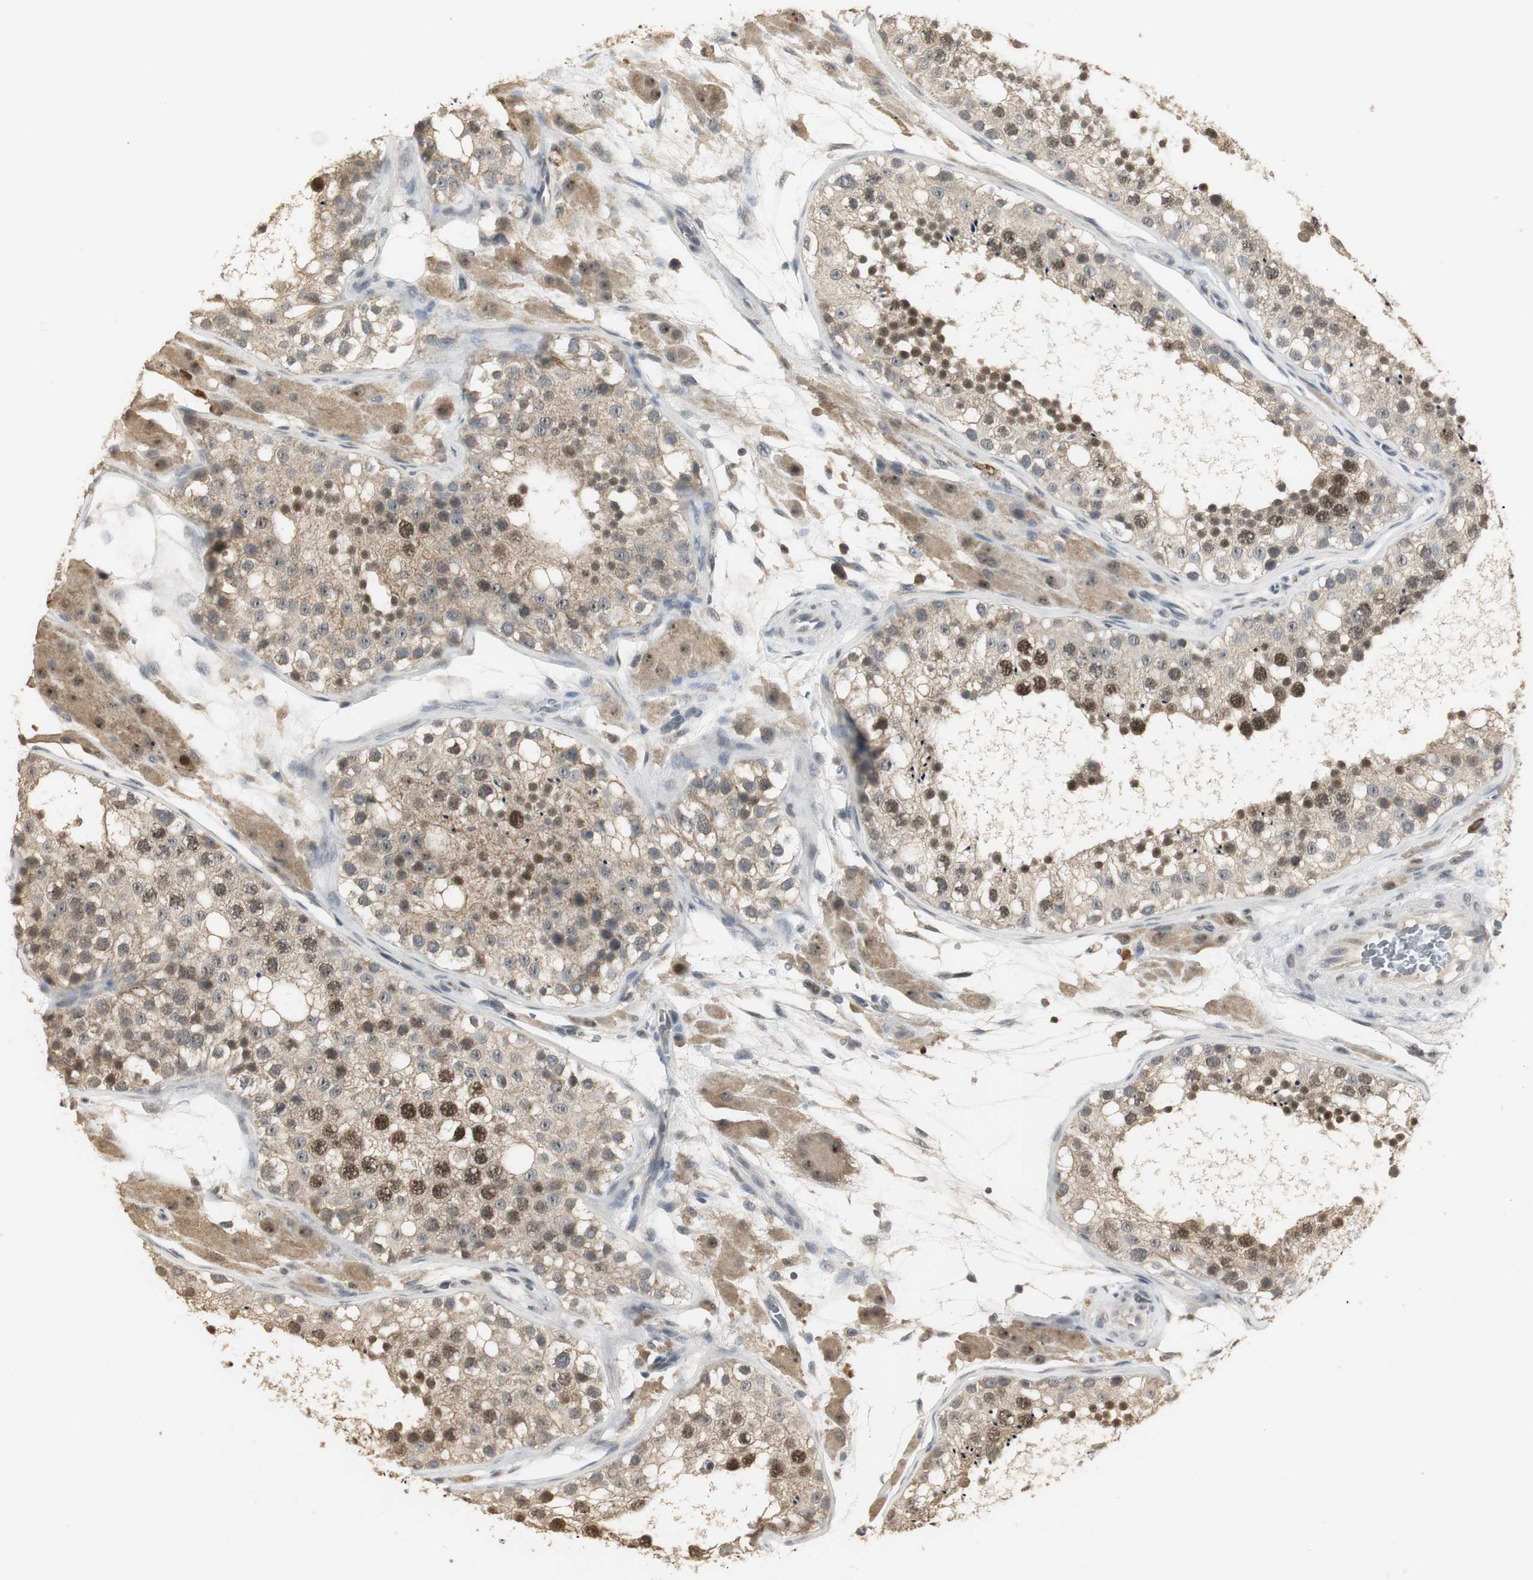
{"staining": {"intensity": "moderate", "quantity": ">75%", "location": "cytoplasmic/membranous,nuclear"}, "tissue": "testis", "cell_type": "Cells in seminiferous ducts", "image_type": "normal", "snomed": [{"axis": "morphology", "description": "Normal tissue, NOS"}, {"axis": "topography", "description": "Testis"}], "caption": "Cells in seminiferous ducts exhibit moderate cytoplasmic/membranous,nuclear expression in approximately >75% of cells in unremarkable testis. (Brightfield microscopy of DAB IHC at high magnification).", "gene": "ELOA", "patient": {"sex": "male", "age": 26}}